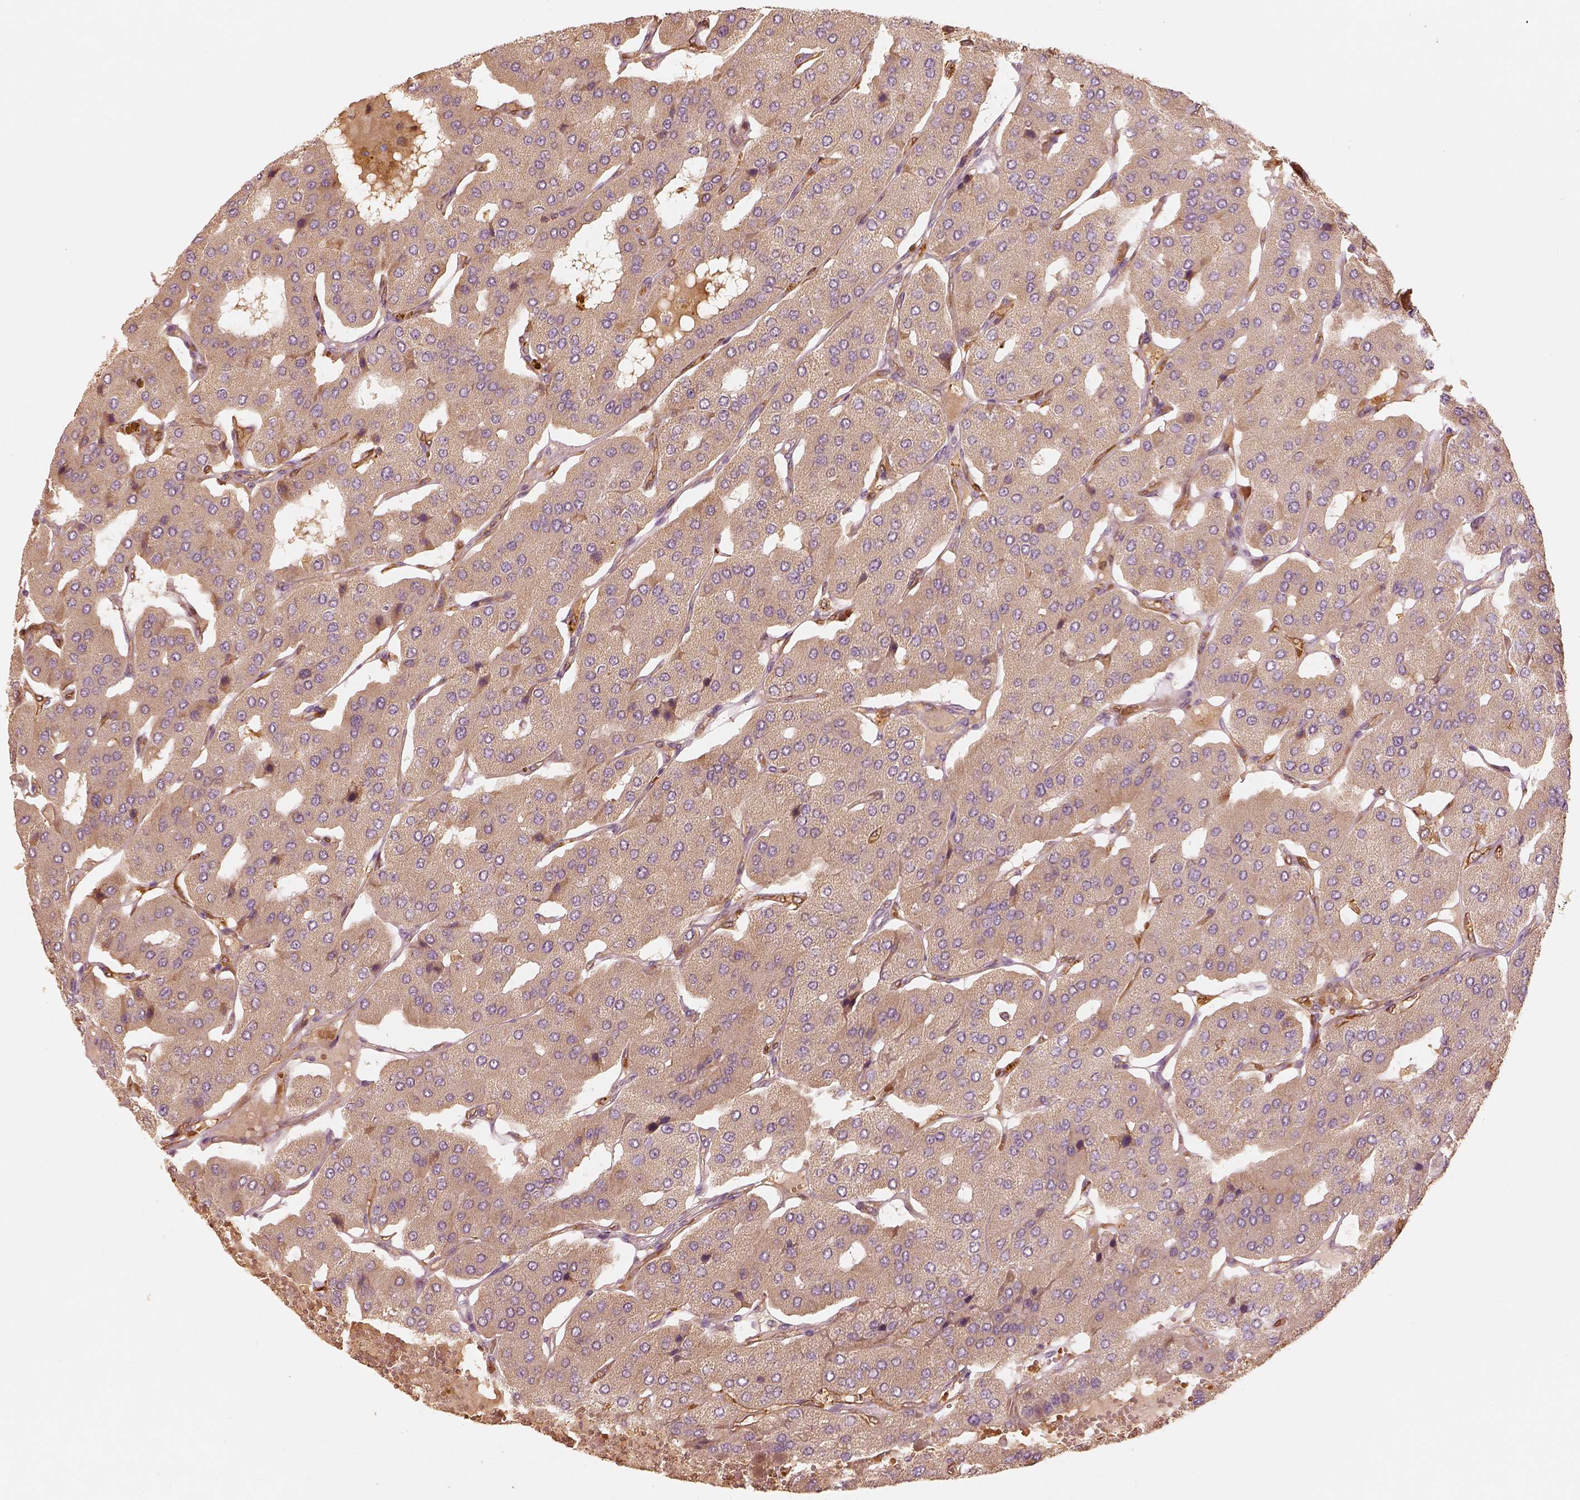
{"staining": {"intensity": "weak", "quantity": ">75%", "location": "cytoplasmic/membranous"}, "tissue": "parathyroid gland", "cell_type": "Glandular cells", "image_type": "normal", "snomed": [{"axis": "morphology", "description": "Normal tissue, NOS"}, {"axis": "morphology", "description": "Adenoma, NOS"}, {"axis": "topography", "description": "Parathyroid gland"}], "caption": "A high-resolution photomicrograph shows immunohistochemistry staining of benign parathyroid gland, which displays weak cytoplasmic/membranous expression in approximately >75% of glandular cells.", "gene": "FSCN1", "patient": {"sex": "female", "age": 86}}